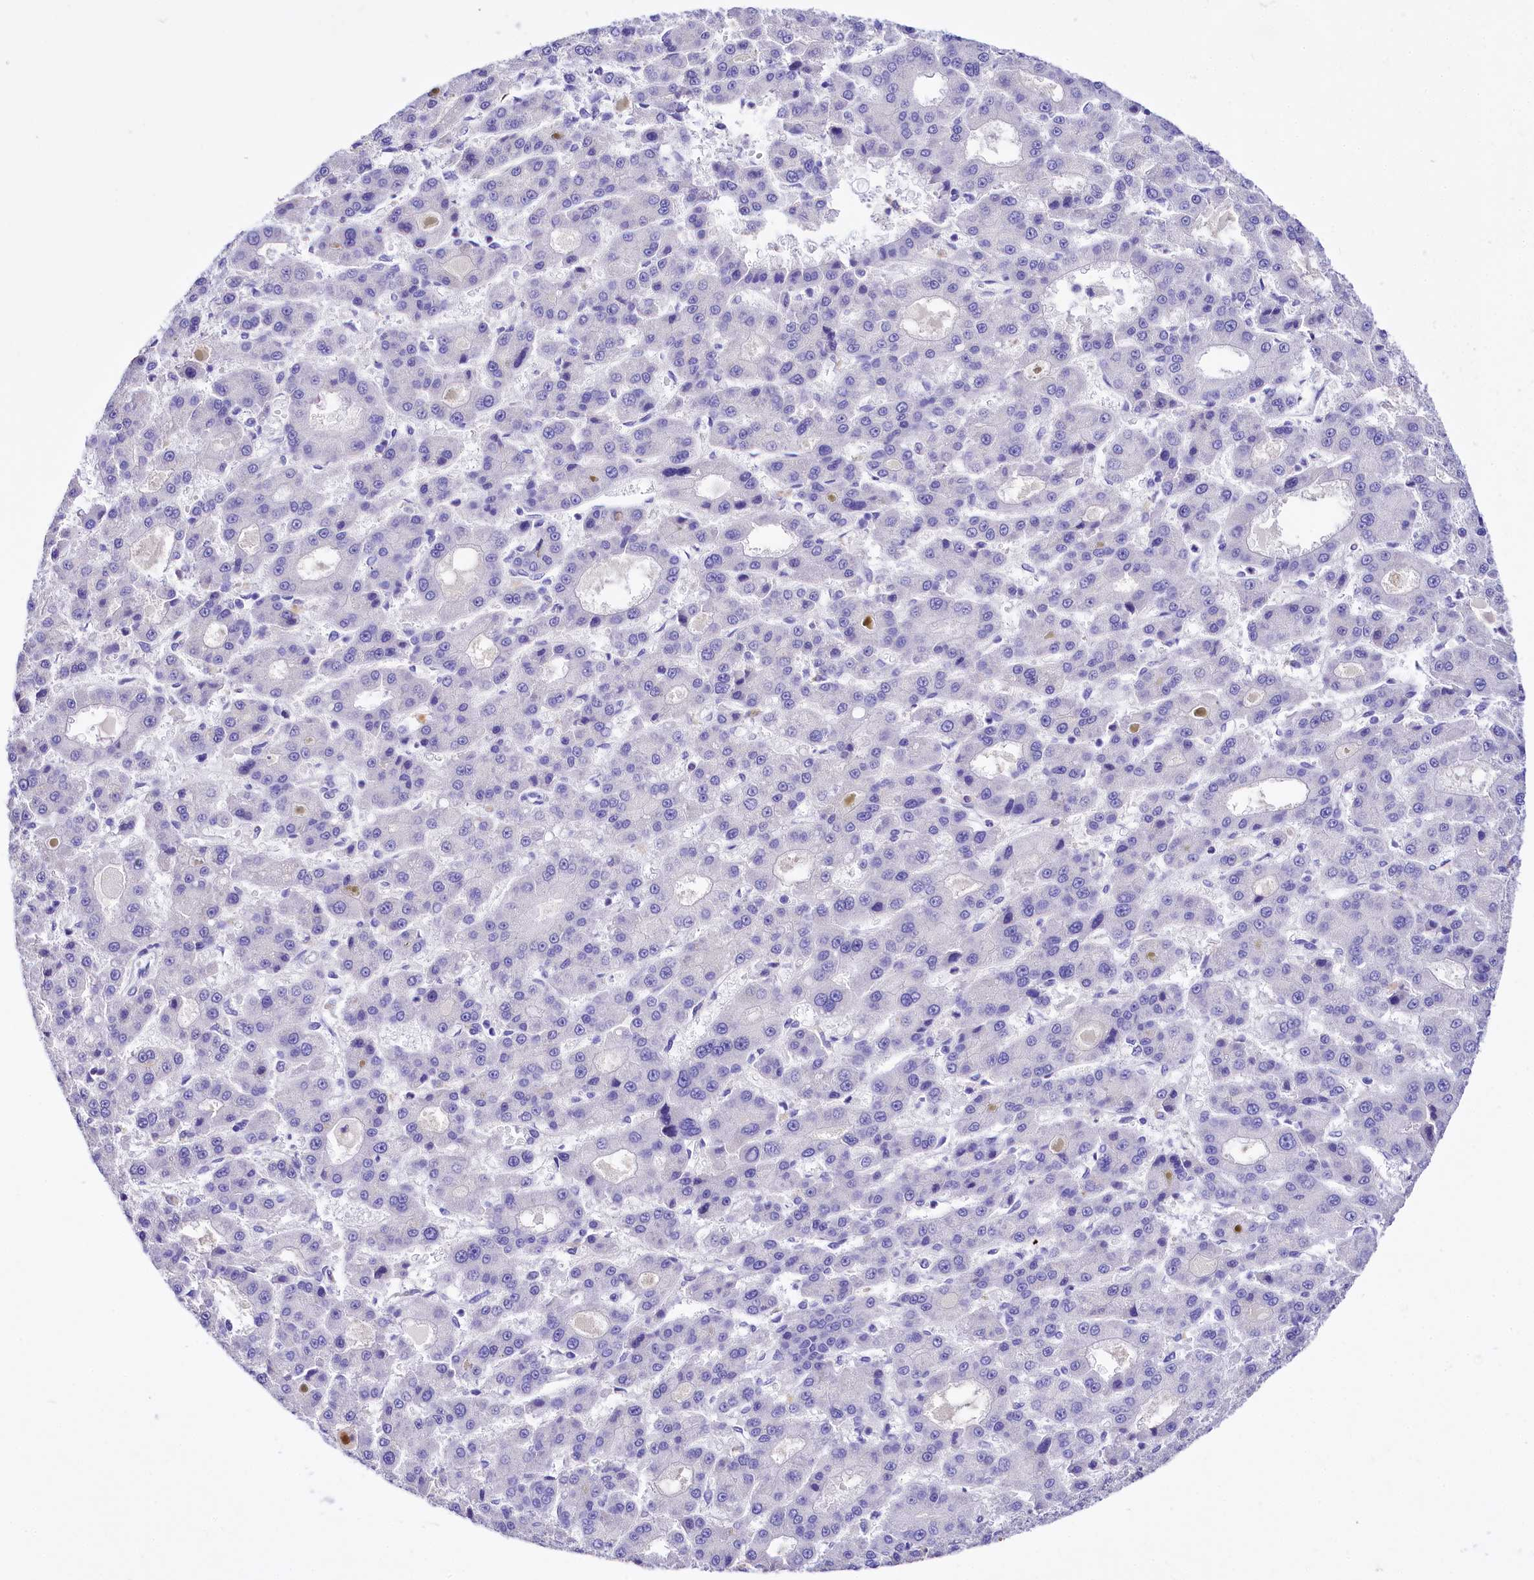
{"staining": {"intensity": "negative", "quantity": "none", "location": "none"}, "tissue": "liver cancer", "cell_type": "Tumor cells", "image_type": "cancer", "snomed": [{"axis": "morphology", "description": "Carcinoma, Hepatocellular, NOS"}, {"axis": "topography", "description": "Liver"}], "caption": "Immunohistochemical staining of liver cancer reveals no significant staining in tumor cells. (Brightfield microscopy of DAB (3,3'-diaminobenzidine) immunohistochemistry (IHC) at high magnification).", "gene": "A2ML1", "patient": {"sex": "male", "age": 70}}